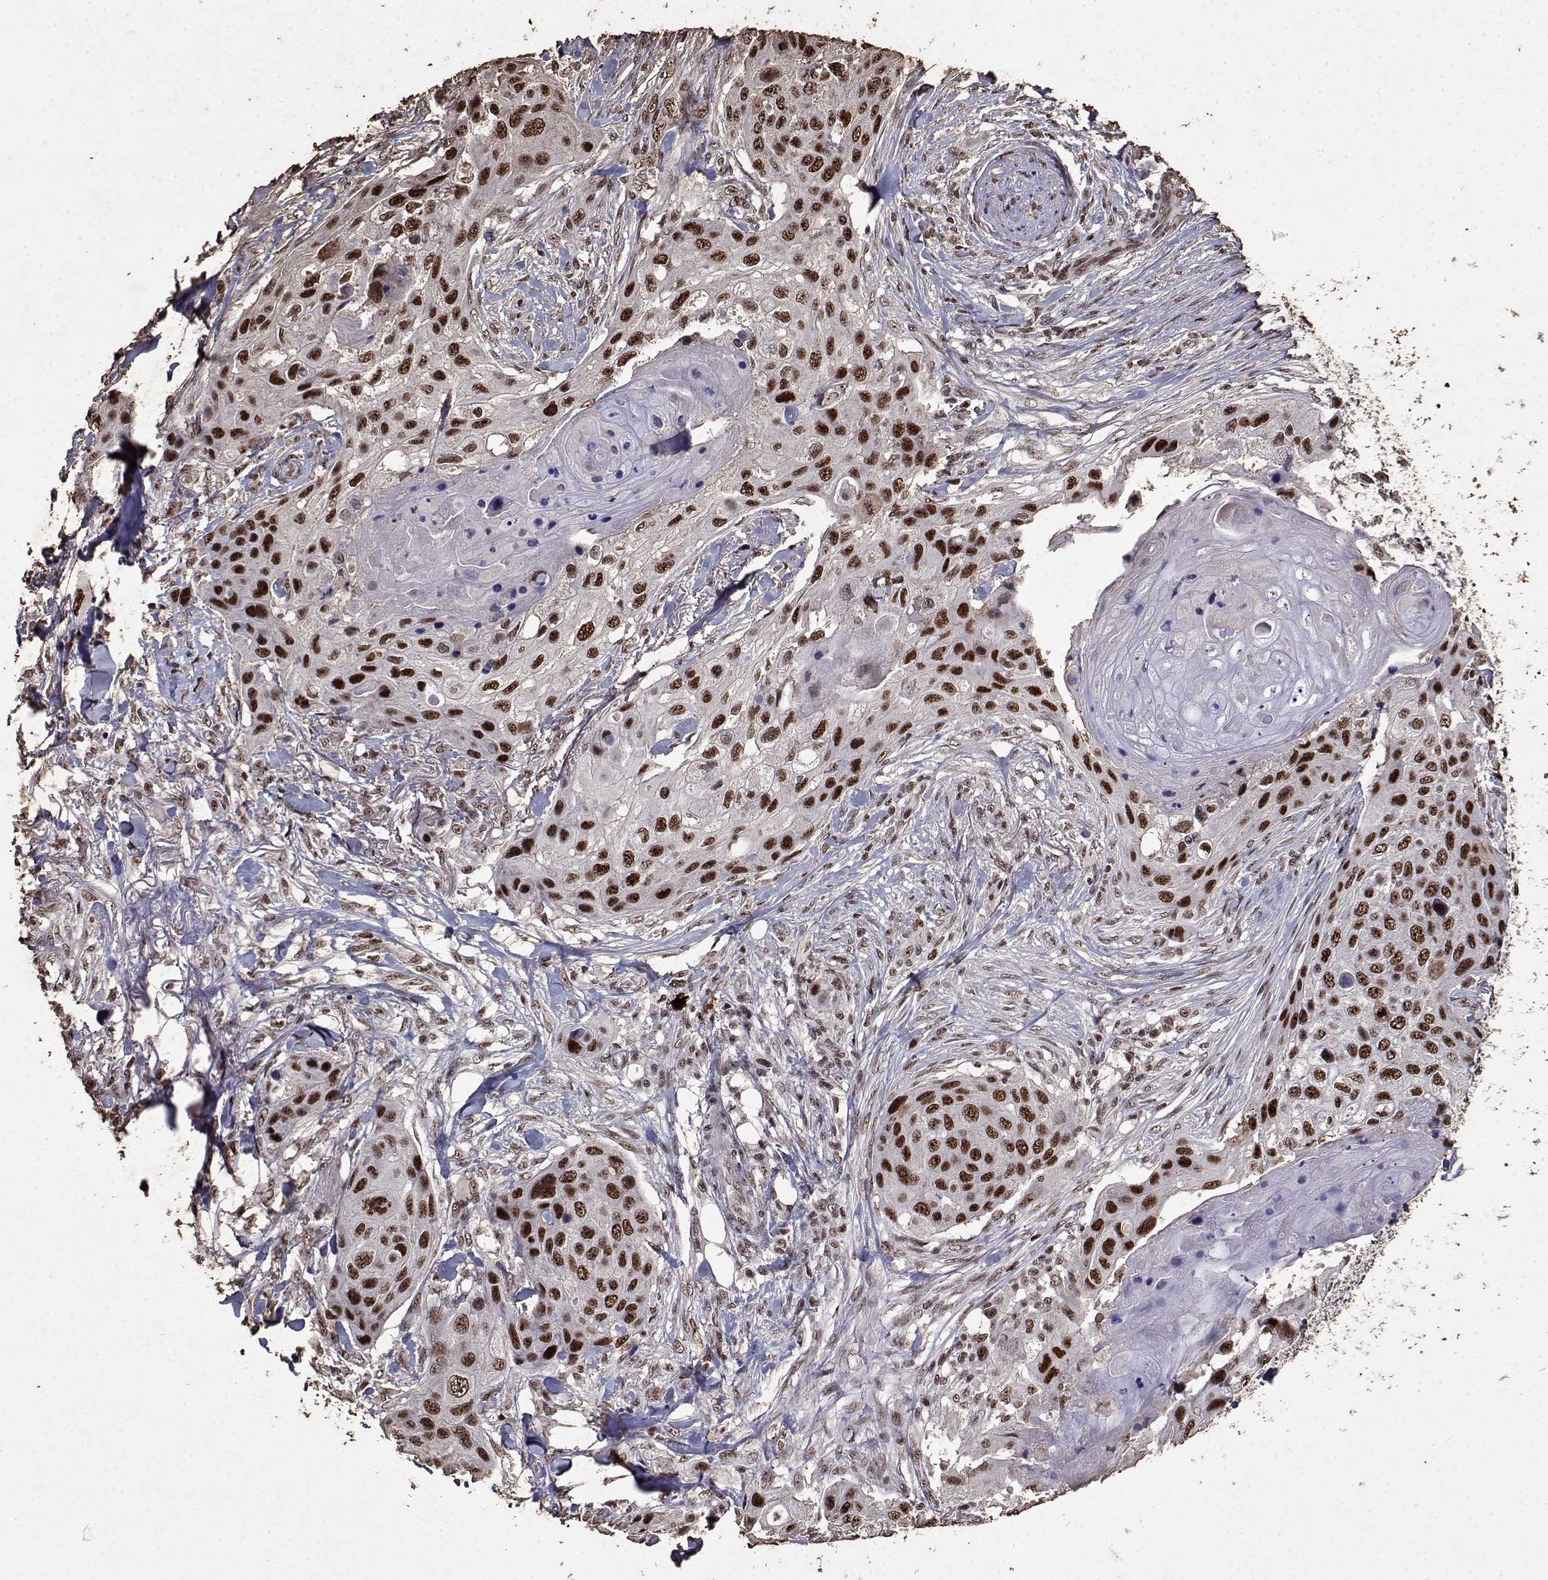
{"staining": {"intensity": "strong", "quantity": ">75%", "location": "nuclear"}, "tissue": "skin cancer", "cell_type": "Tumor cells", "image_type": "cancer", "snomed": [{"axis": "morphology", "description": "Squamous cell carcinoma, NOS"}, {"axis": "topography", "description": "Skin"}], "caption": "Approximately >75% of tumor cells in squamous cell carcinoma (skin) show strong nuclear protein expression as visualized by brown immunohistochemical staining.", "gene": "TOE1", "patient": {"sex": "female", "age": 87}}